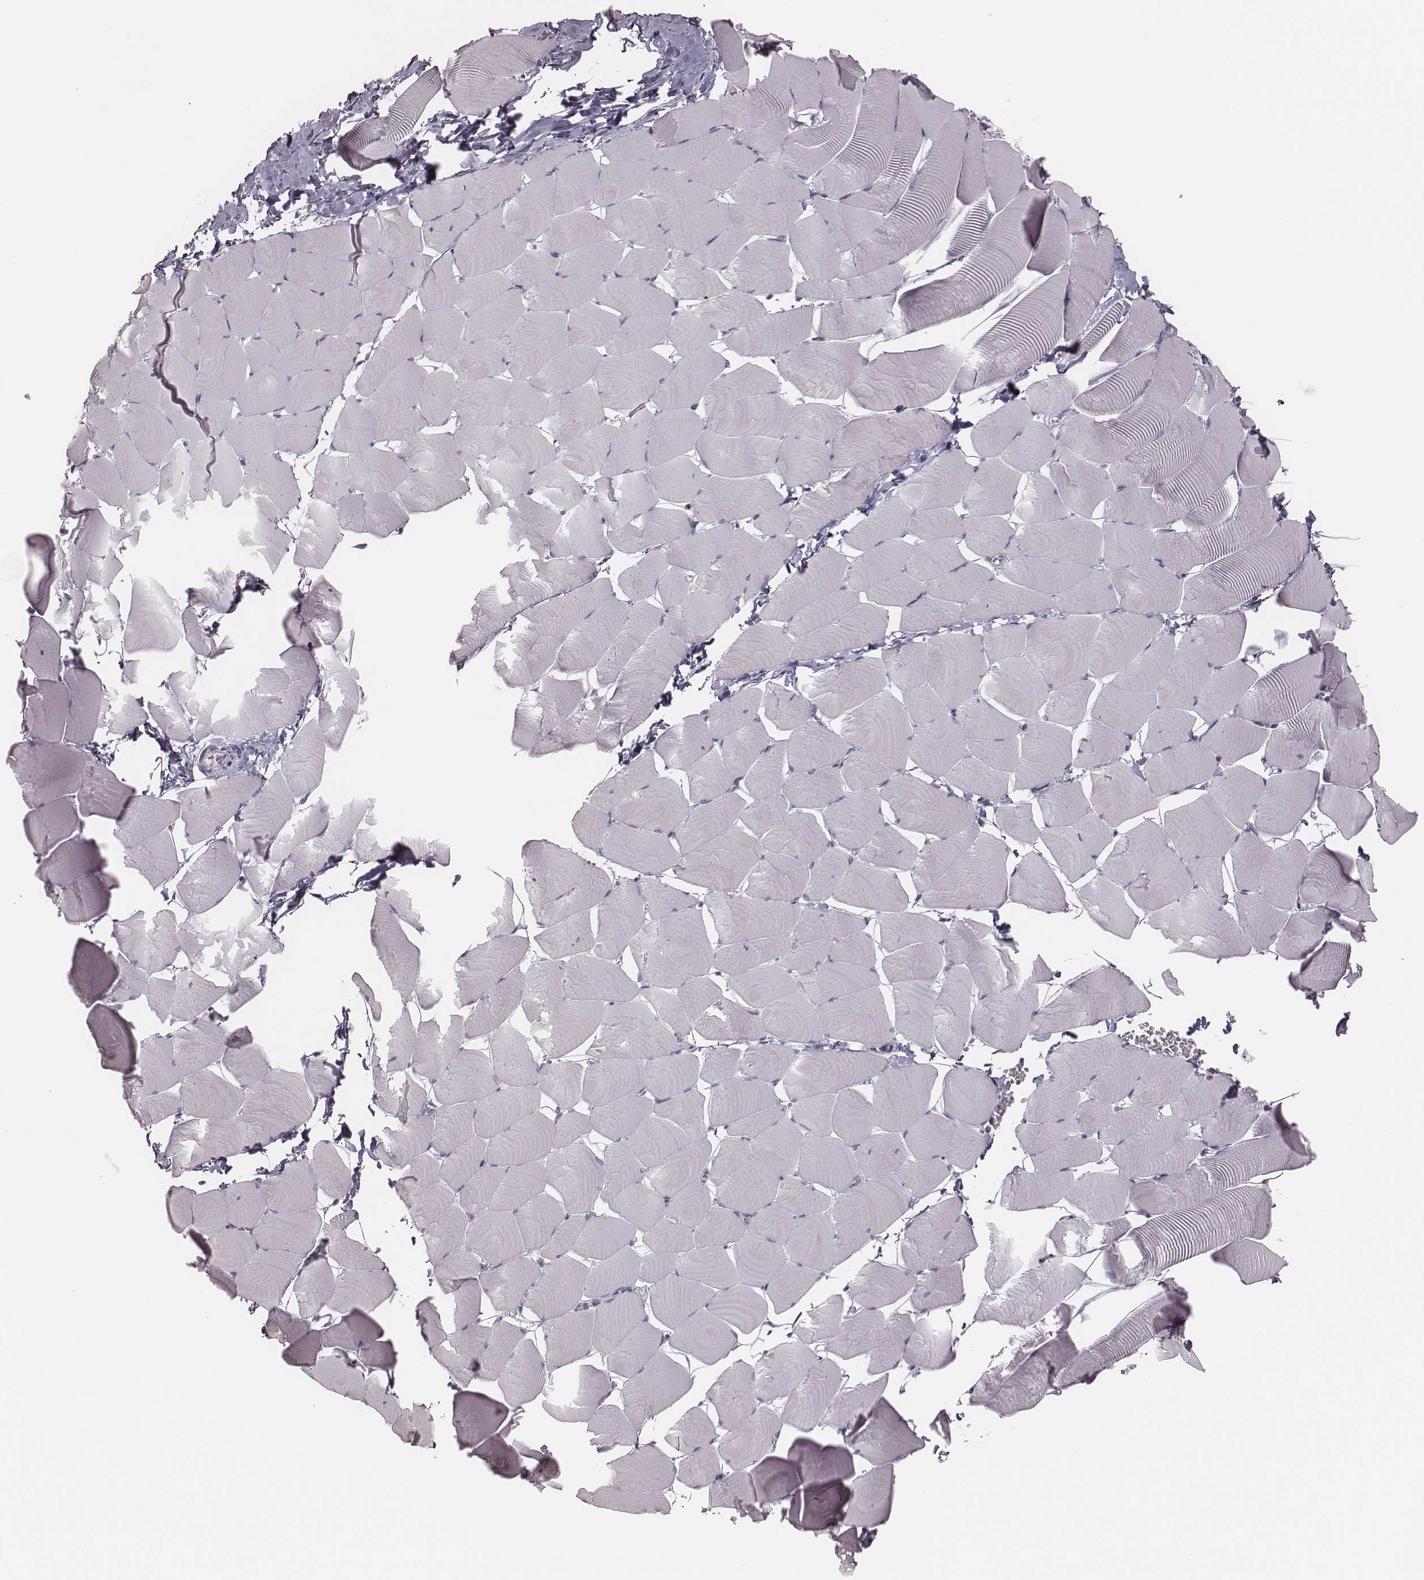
{"staining": {"intensity": "negative", "quantity": "none", "location": "none"}, "tissue": "skeletal muscle", "cell_type": "Myocytes", "image_type": "normal", "snomed": [{"axis": "morphology", "description": "Normal tissue, NOS"}, {"axis": "topography", "description": "Skeletal muscle"}], "caption": "Immunohistochemistry (IHC) of normal skeletal muscle shows no positivity in myocytes.", "gene": "MSX1", "patient": {"sex": "male", "age": 25}}